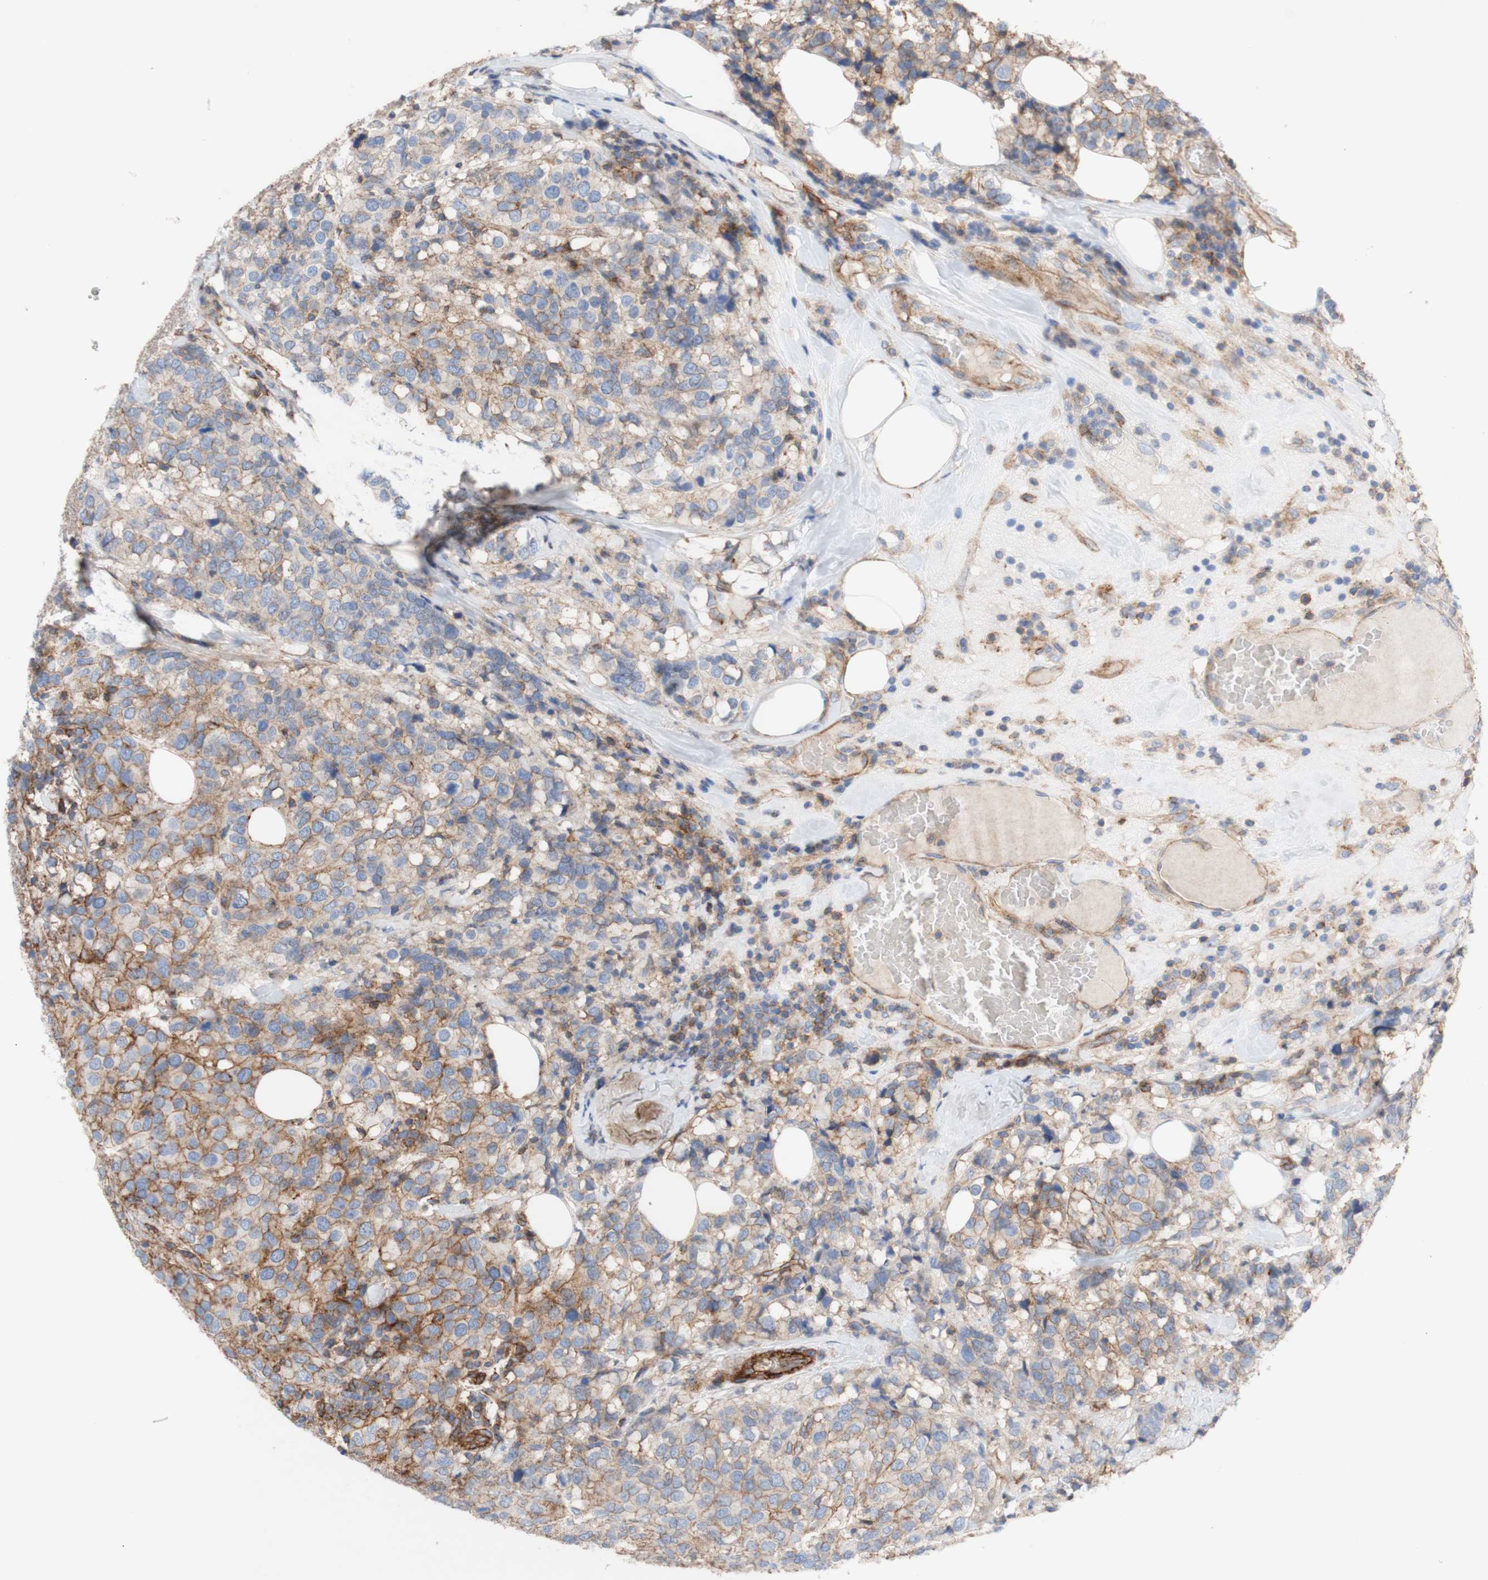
{"staining": {"intensity": "moderate", "quantity": ">75%", "location": "cytoplasmic/membranous"}, "tissue": "breast cancer", "cell_type": "Tumor cells", "image_type": "cancer", "snomed": [{"axis": "morphology", "description": "Lobular carcinoma"}, {"axis": "topography", "description": "Breast"}], "caption": "Tumor cells show medium levels of moderate cytoplasmic/membranous expression in about >75% of cells in human breast cancer.", "gene": "ATP2A3", "patient": {"sex": "female", "age": 59}}